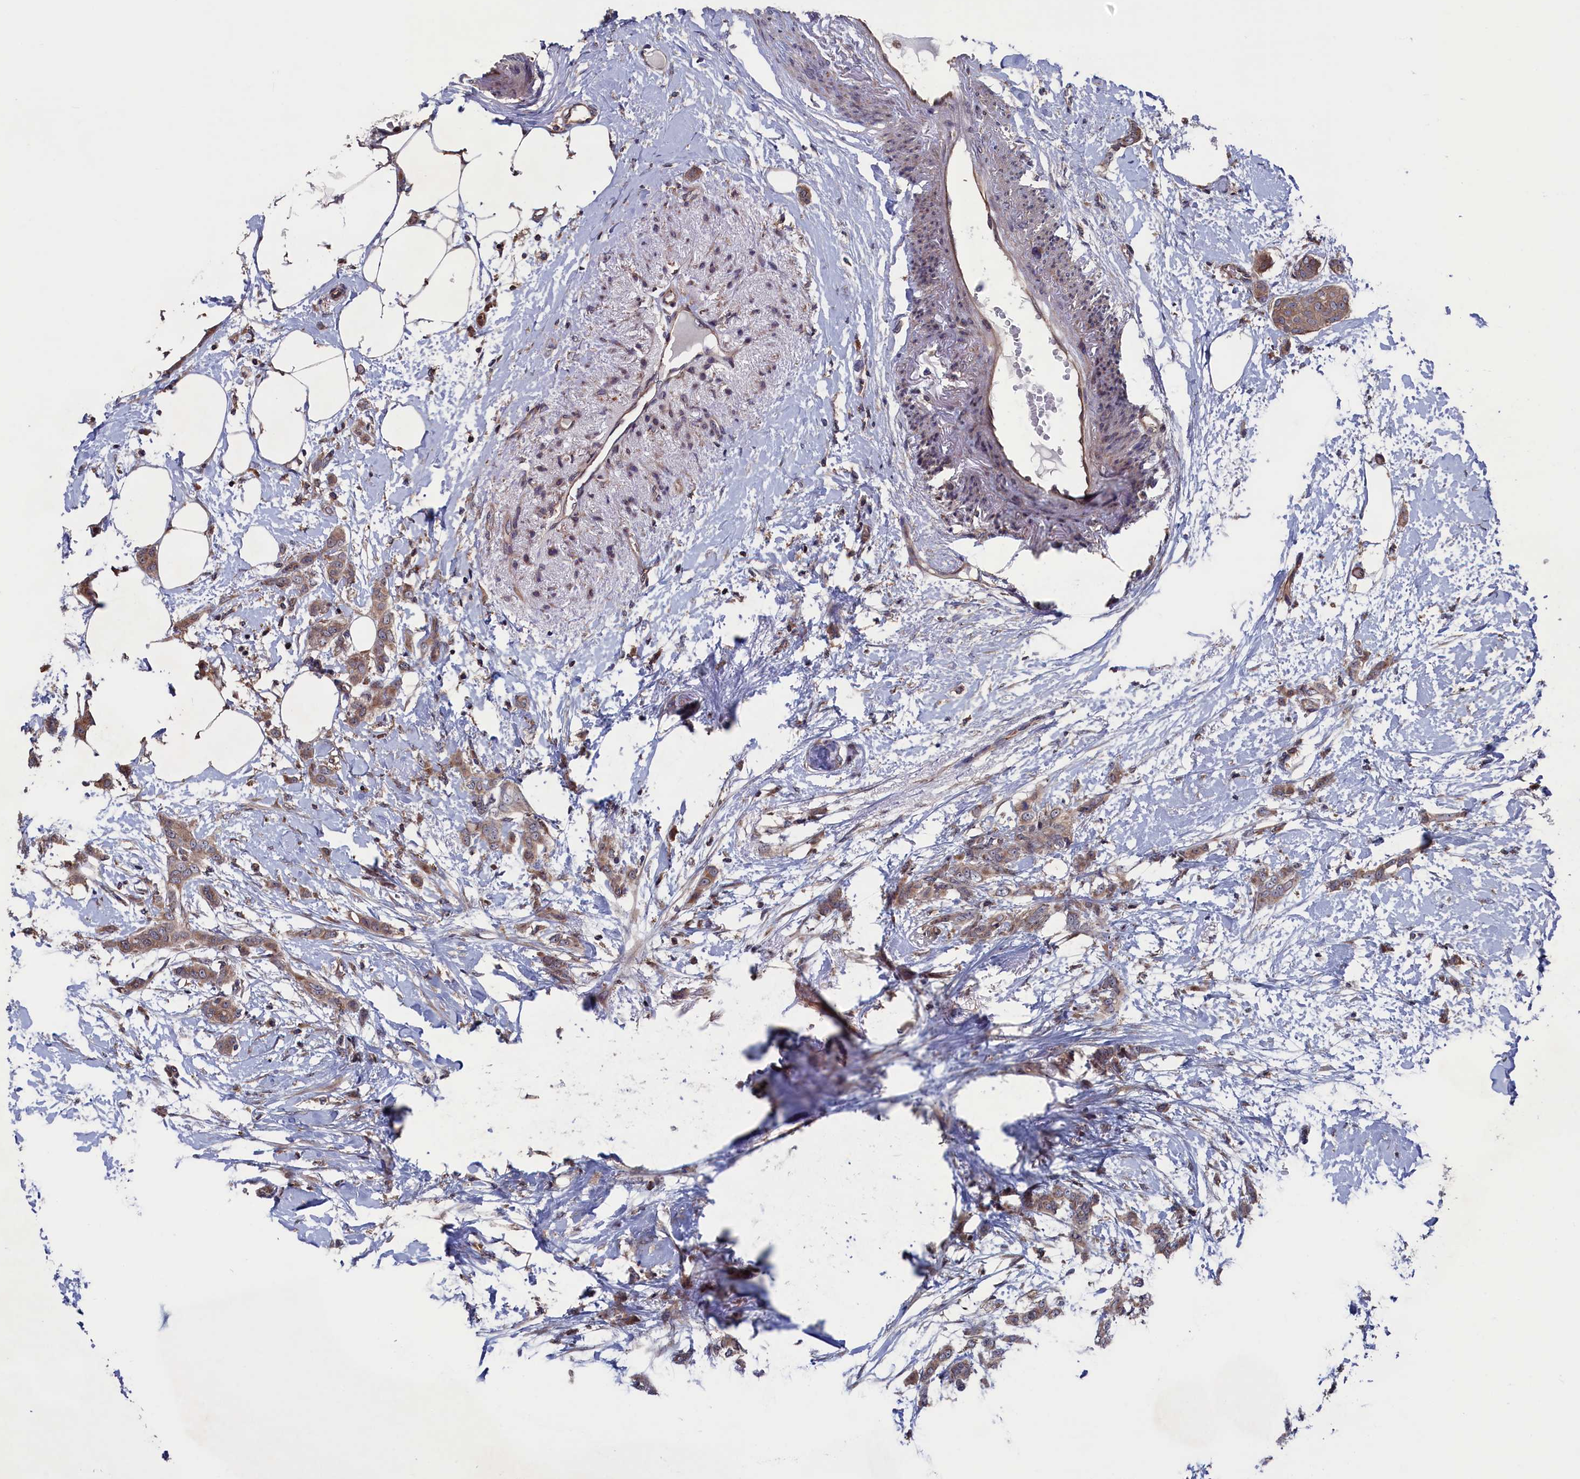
{"staining": {"intensity": "moderate", "quantity": ">75%", "location": "cytoplasmic/membranous"}, "tissue": "breast cancer", "cell_type": "Tumor cells", "image_type": "cancer", "snomed": [{"axis": "morphology", "description": "Duct carcinoma"}, {"axis": "topography", "description": "Breast"}], "caption": "Breast cancer was stained to show a protein in brown. There is medium levels of moderate cytoplasmic/membranous expression in approximately >75% of tumor cells. (DAB (3,3'-diaminobenzidine) = brown stain, brightfield microscopy at high magnification).", "gene": "SPATA13", "patient": {"sex": "female", "age": 72}}